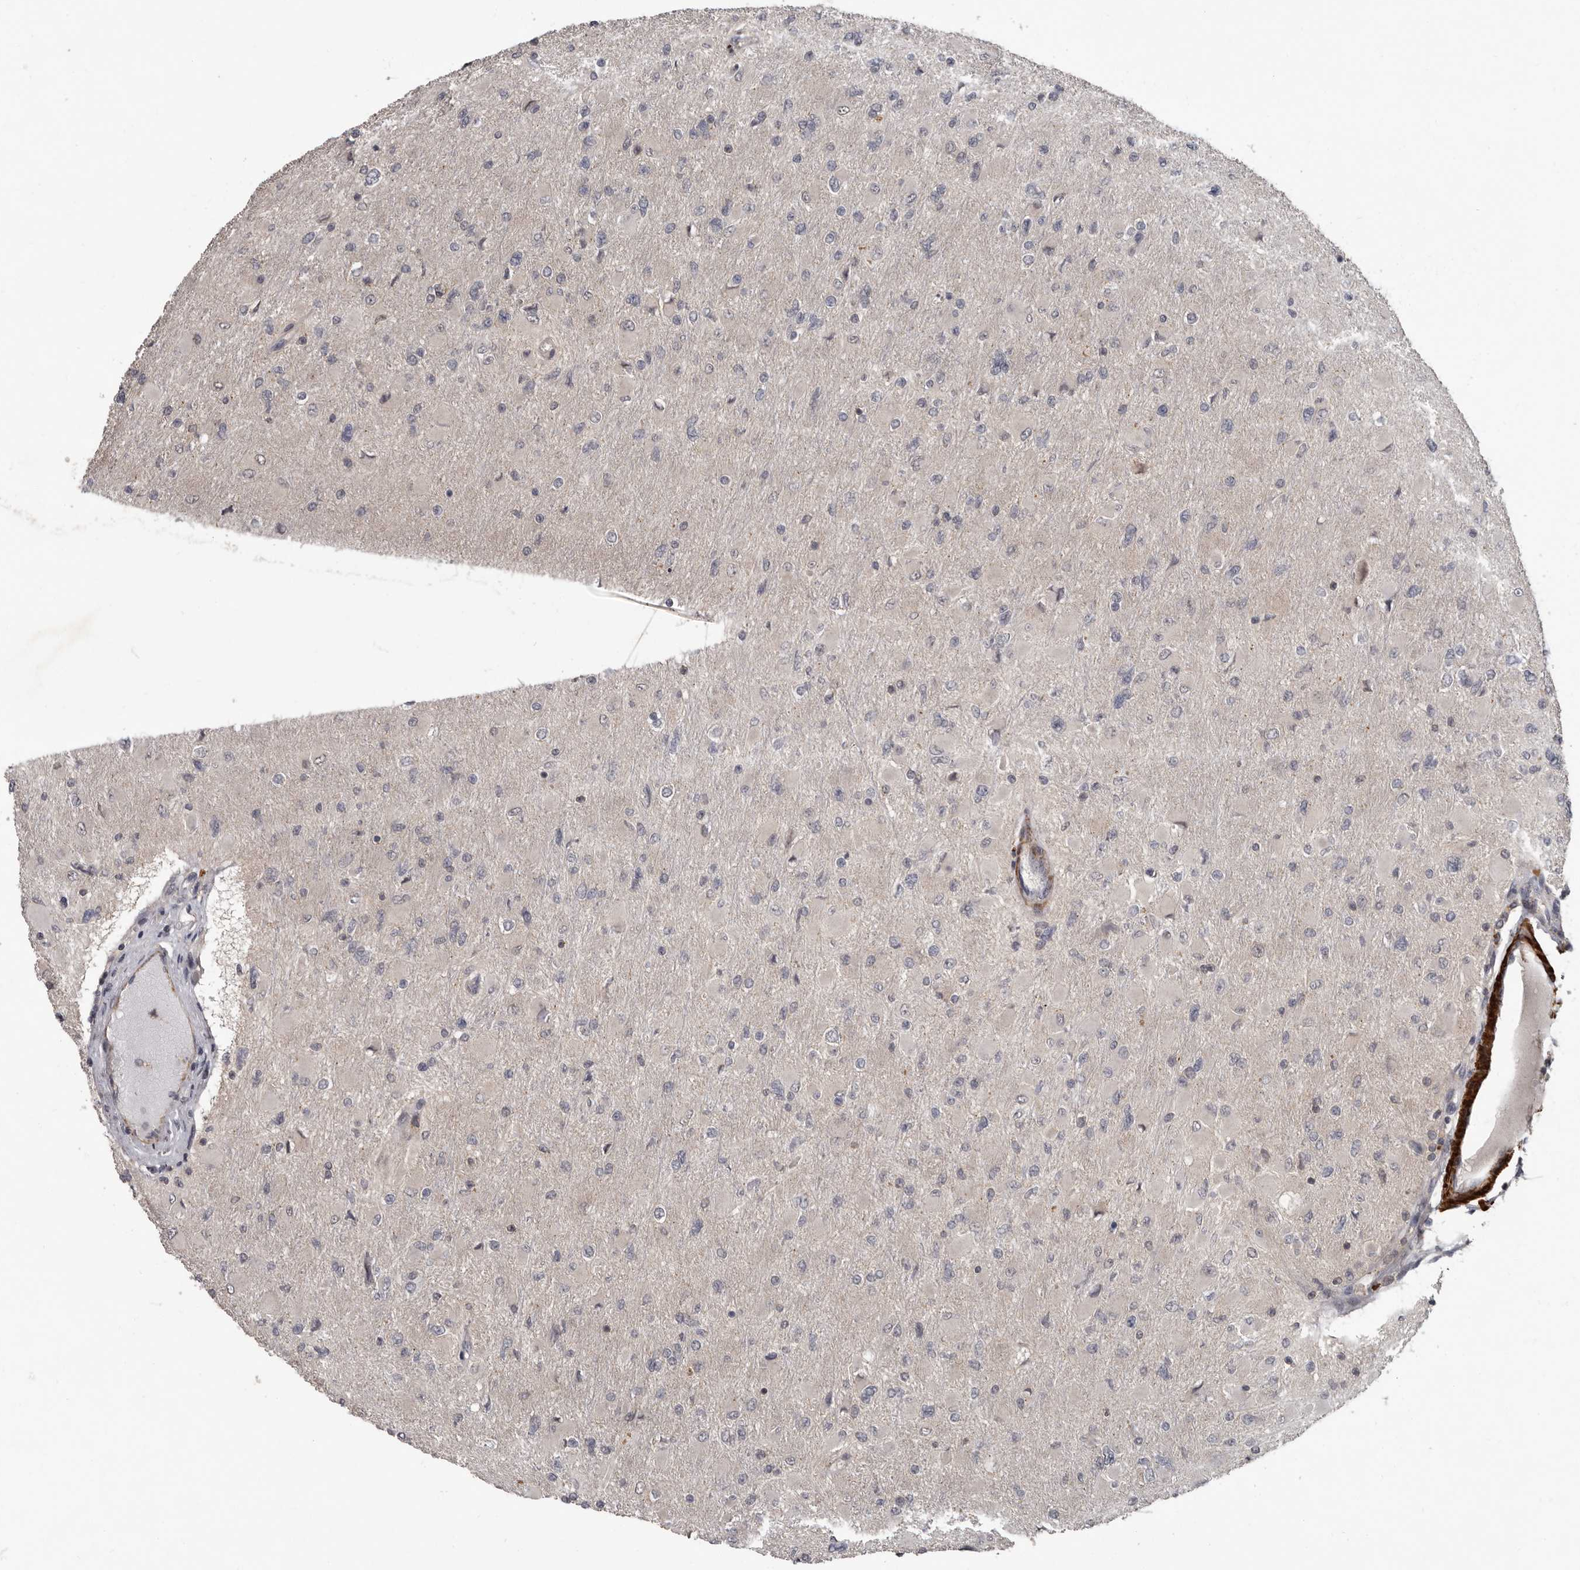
{"staining": {"intensity": "negative", "quantity": "none", "location": "none"}, "tissue": "glioma", "cell_type": "Tumor cells", "image_type": "cancer", "snomed": [{"axis": "morphology", "description": "Glioma, malignant, High grade"}, {"axis": "topography", "description": "Cerebral cortex"}], "caption": "Immunohistochemical staining of glioma displays no significant expression in tumor cells.", "gene": "FGFR4", "patient": {"sex": "female", "age": 36}}